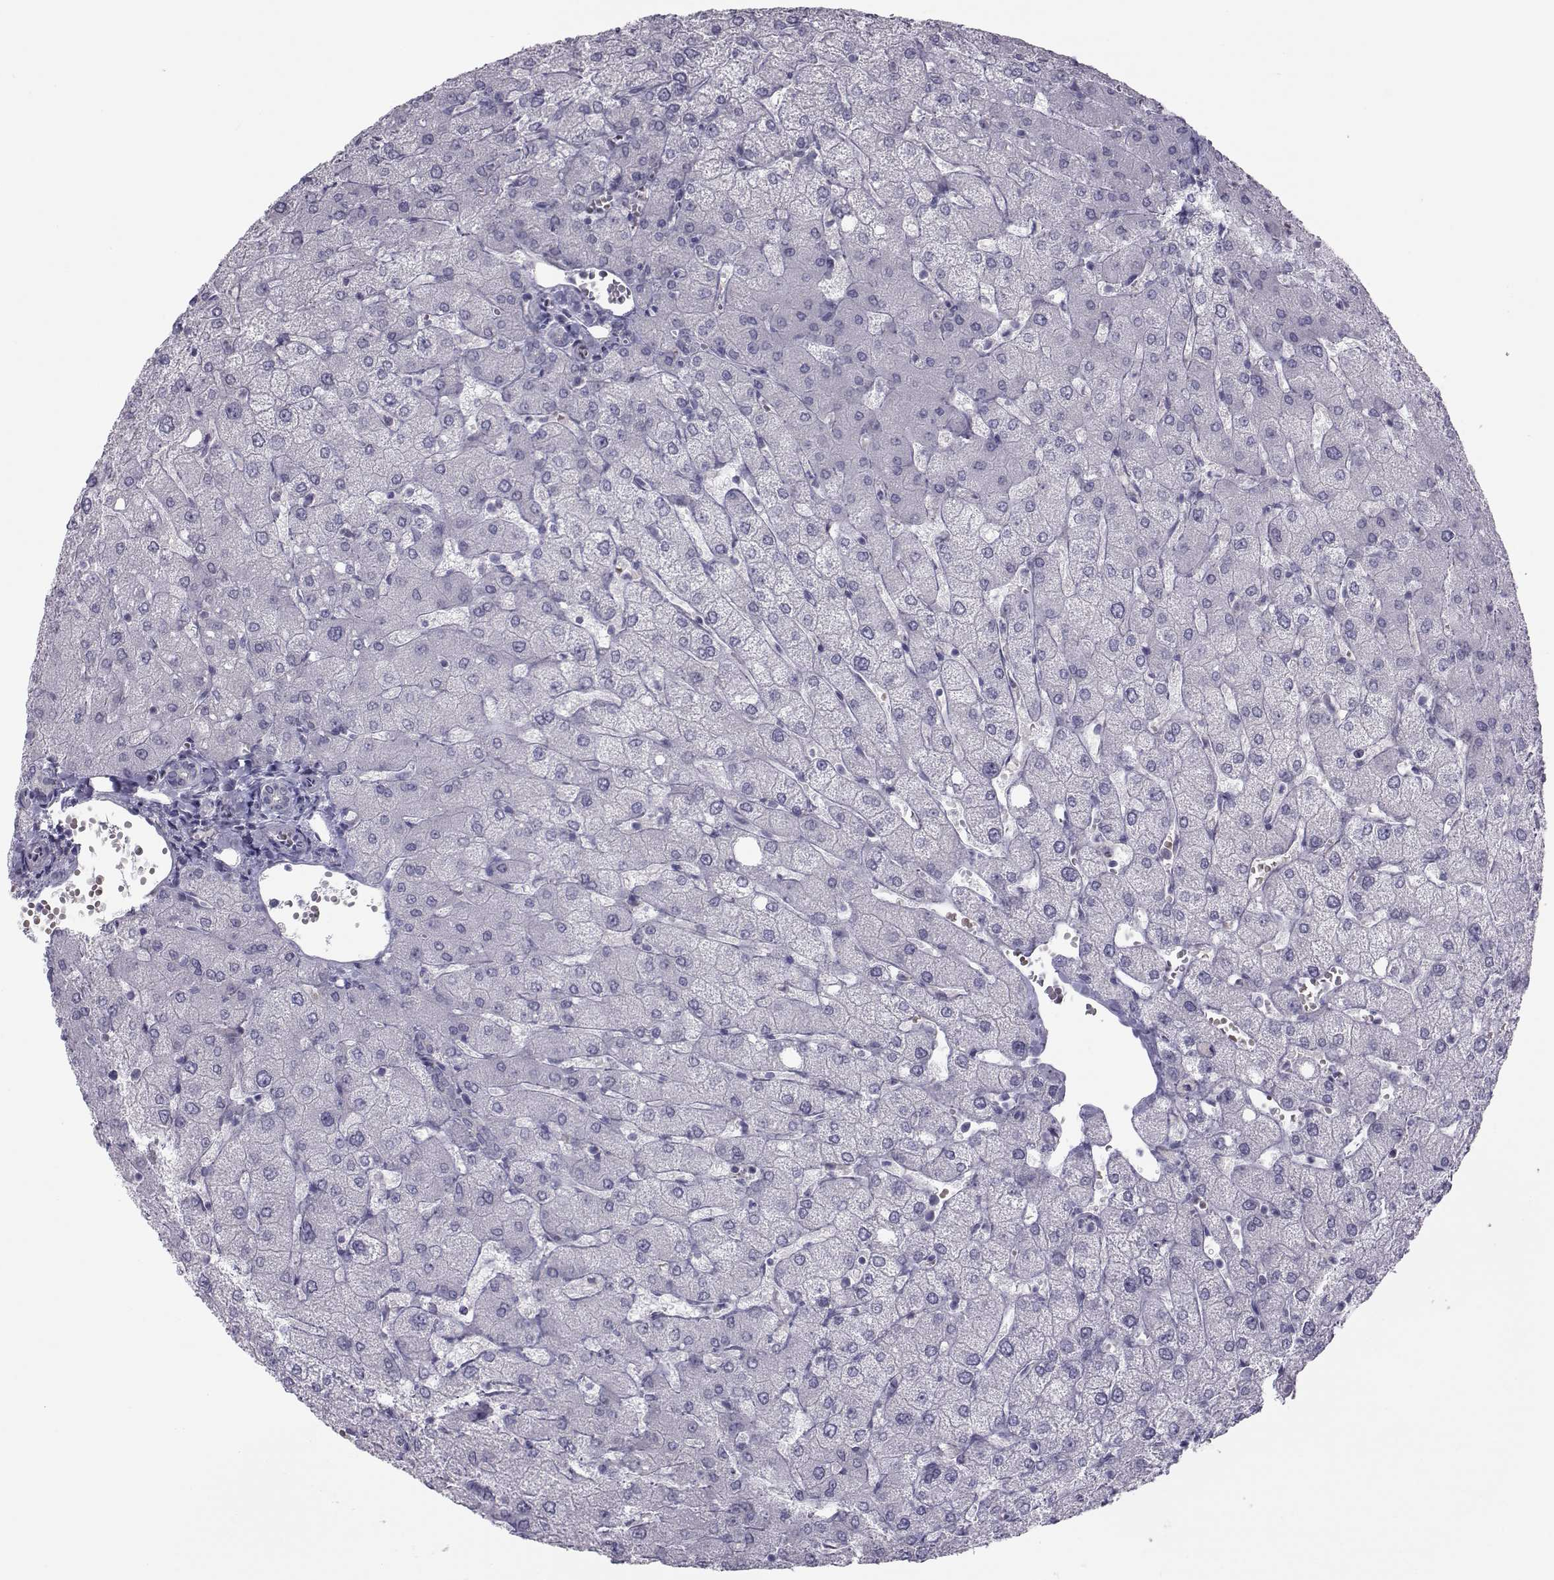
{"staining": {"intensity": "negative", "quantity": "none", "location": "none"}, "tissue": "liver", "cell_type": "Cholangiocytes", "image_type": "normal", "snomed": [{"axis": "morphology", "description": "Normal tissue, NOS"}, {"axis": "topography", "description": "Liver"}], "caption": "The micrograph reveals no staining of cholangiocytes in normal liver. The staining was performed using DAB to visualize the protein expression in brown, while the nuclei were stained in blue with hematoxylin (Magnification: 20x).", "gene": "GARIN3", "patient": {"sex": "female", "age": 54}}